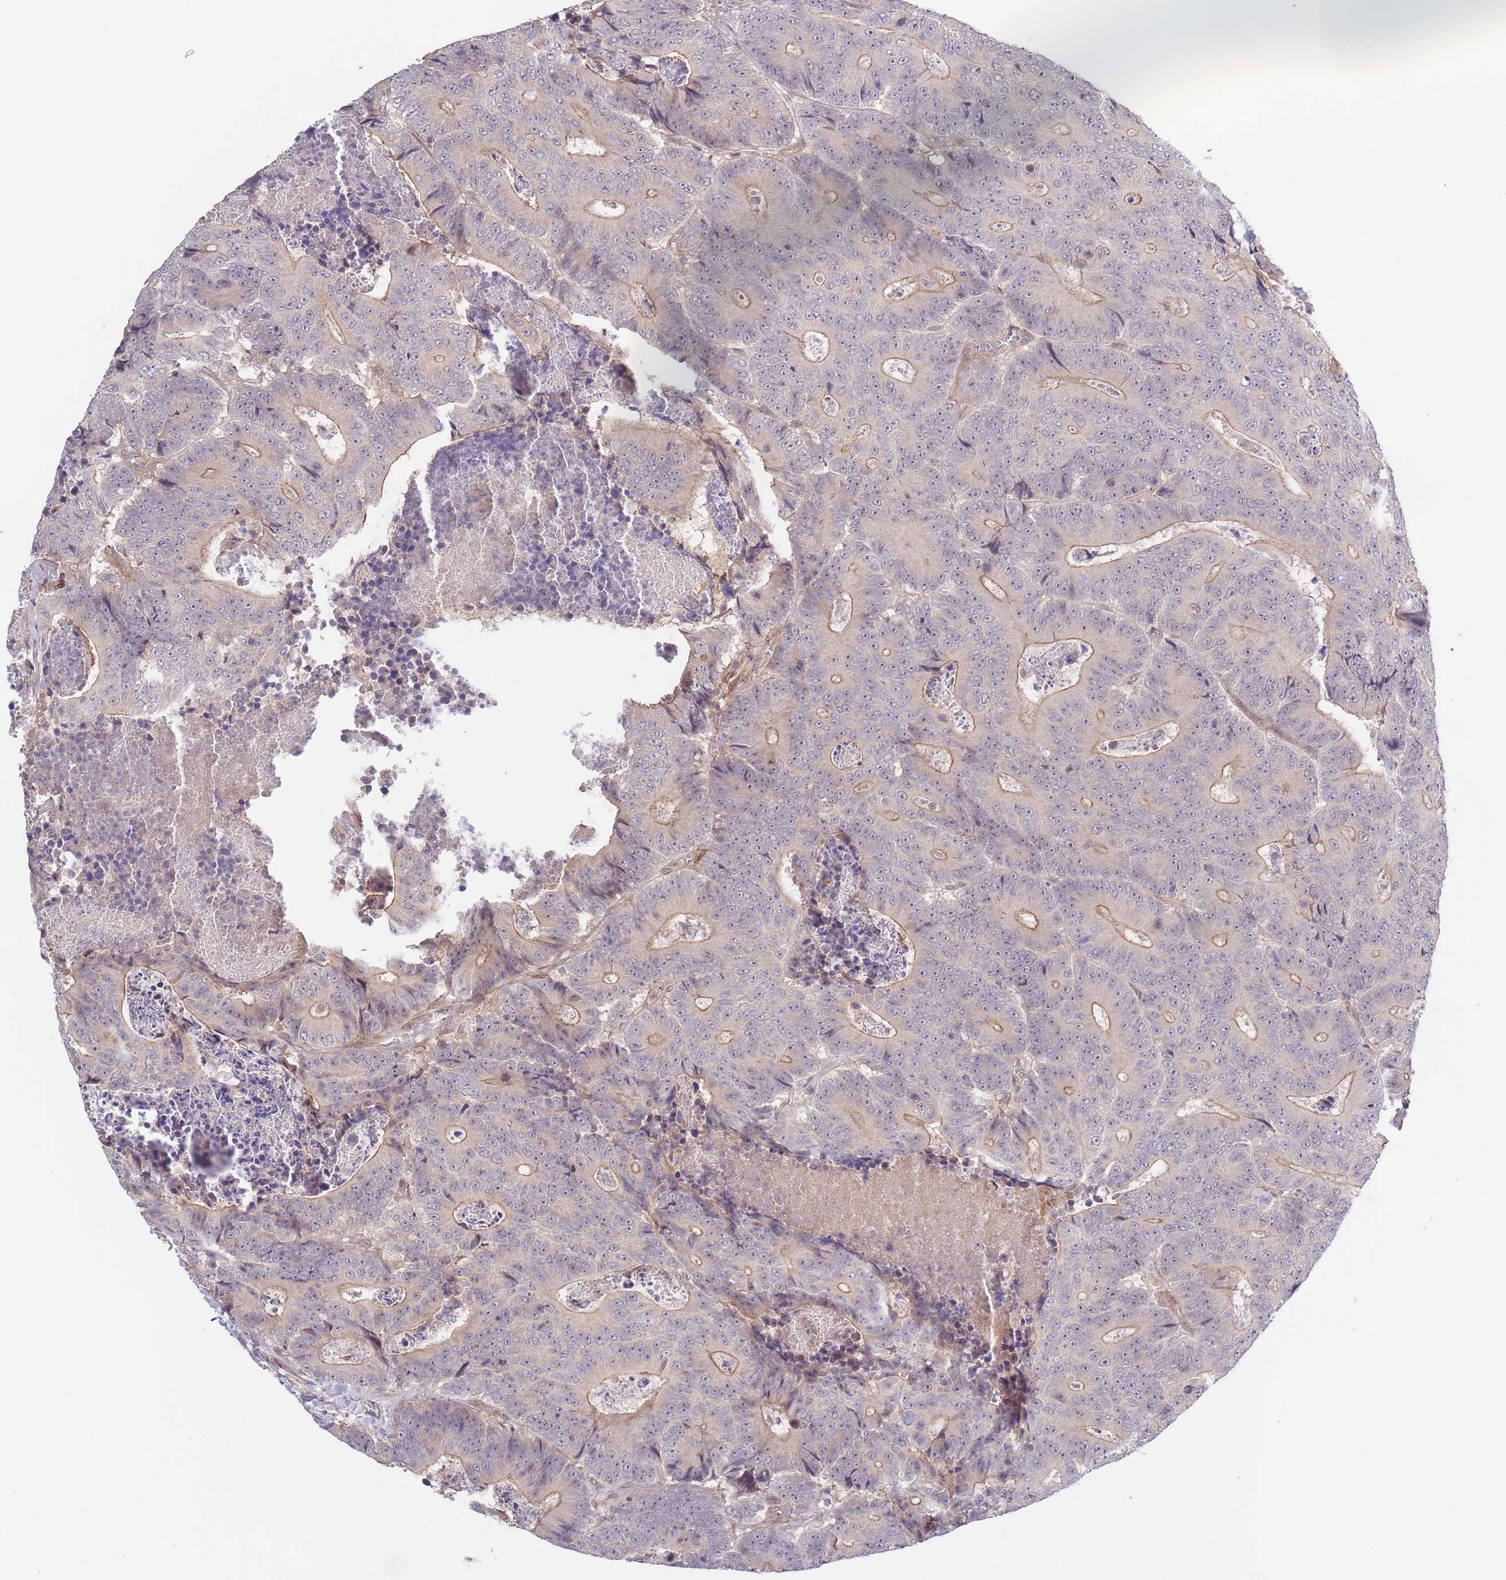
{"staining": {"intensity": "weak", "quantity": ">75%", "location": "cytoplasmic/membranous"}, "tissue": "colorectal cancer", "cell_type": "Tumor cells", "image_type": "cancer", "snomed": [{"axis": "morphology", "description": "Adenocarcinoma, NOS"}, {"axis": "topography", "description": "Colon"}], "caption": "Adenocarcinoma (colorectal) stained with a protein marker shows weak staining in tumor cells.", "gene": "PRR16", "patient": {"sex": "male", "age": 83}}